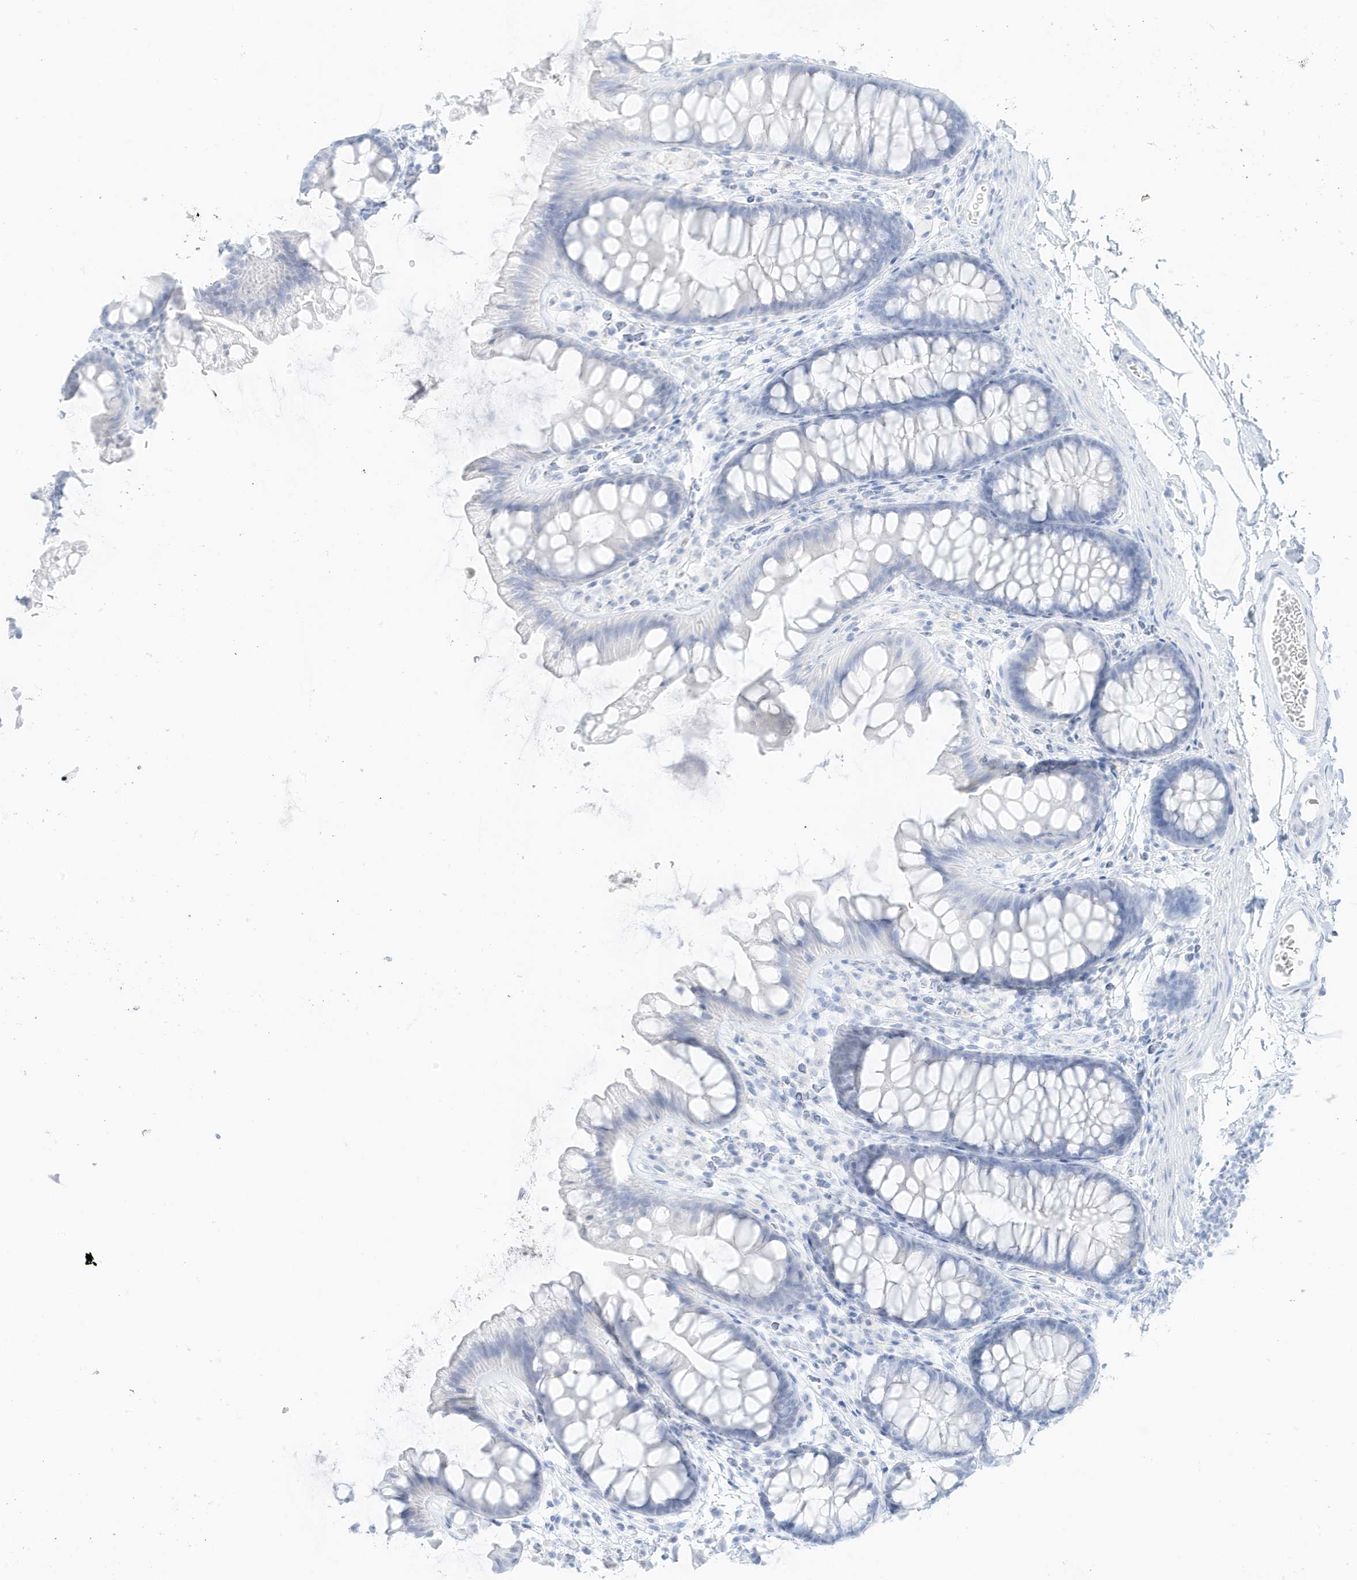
{"staining": {"intensity": "negative", "quantity": "none", "location": "none"}, "tissue": "colon", "cell_type": "Endothelial cells", "image_type": "normal", "snomed": [{"axis": "morphology", "description": "Normal tissue, NOS"}, {"axis": "topography", "description": "Colon"}], "caption": "IHC image of unremarkable human colon stained for a protein (brown), which shows no staining in endothelial cells. Nuclei are stained in blue.", "gene": "SLC22A13", "patient": {"sex": "female", "age": 62}}